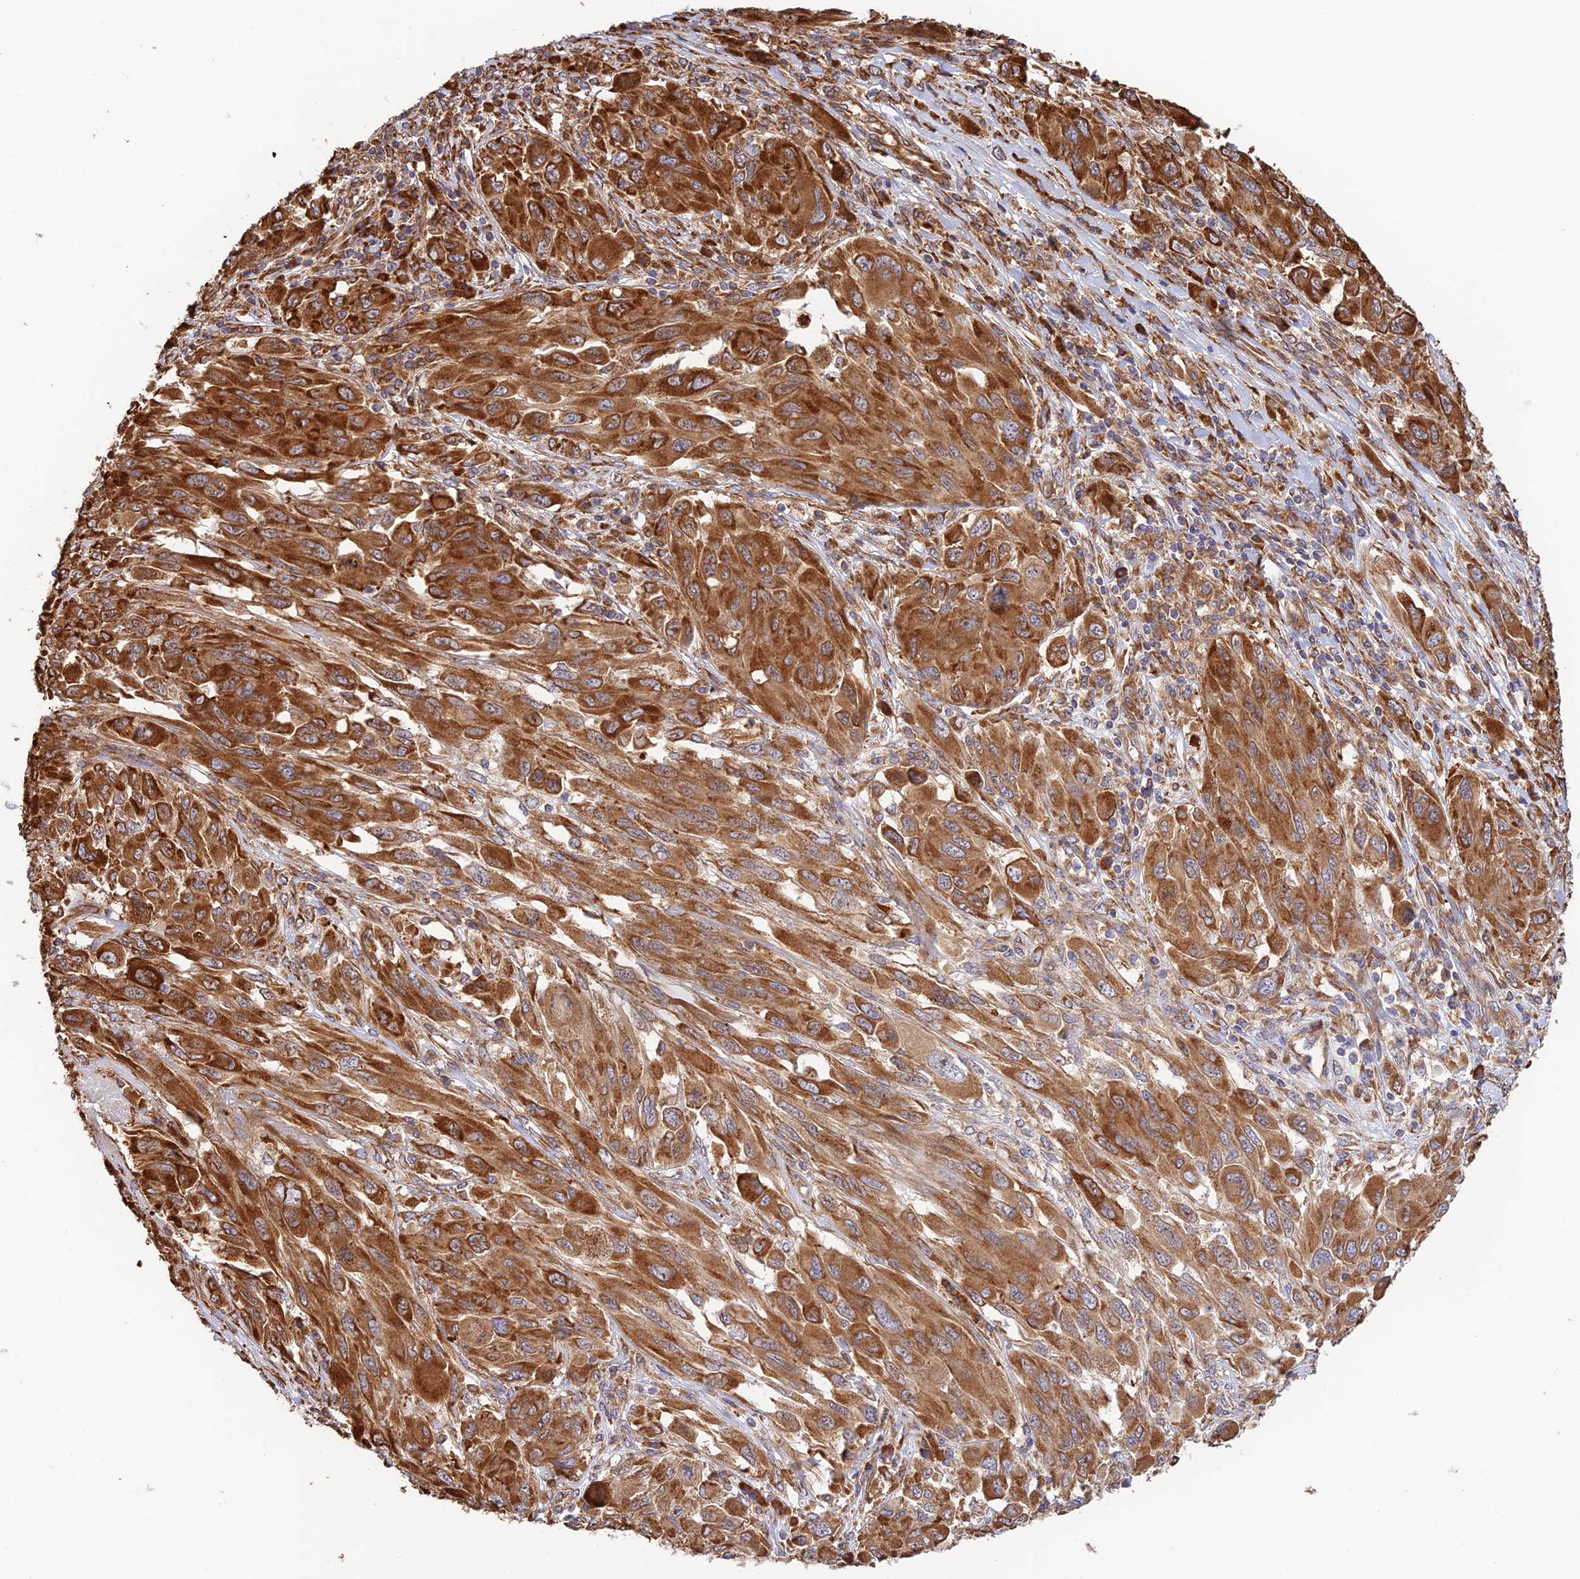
{"staining": {"intensity": "strong", "quantity": ">75%", "location": "cytoplasmic/membranous"}, "tissue": "melanoma", "cell_type": "Tumor cells", "image_type": "cancer", "snomed": [{"axis": "morphology", "description": "Malignant melanoma, NOS"}, {"axis": "topography", "description": "Skin"}], "caption": "This micrograph displays immunohistochemistry staining of human malignant melanoma, with high strong cytoplasmic/membranous positivity in approximately >75% of tumor cells.", "gene": "RPL5", "patient": {"sex": "female", "age": 91}}